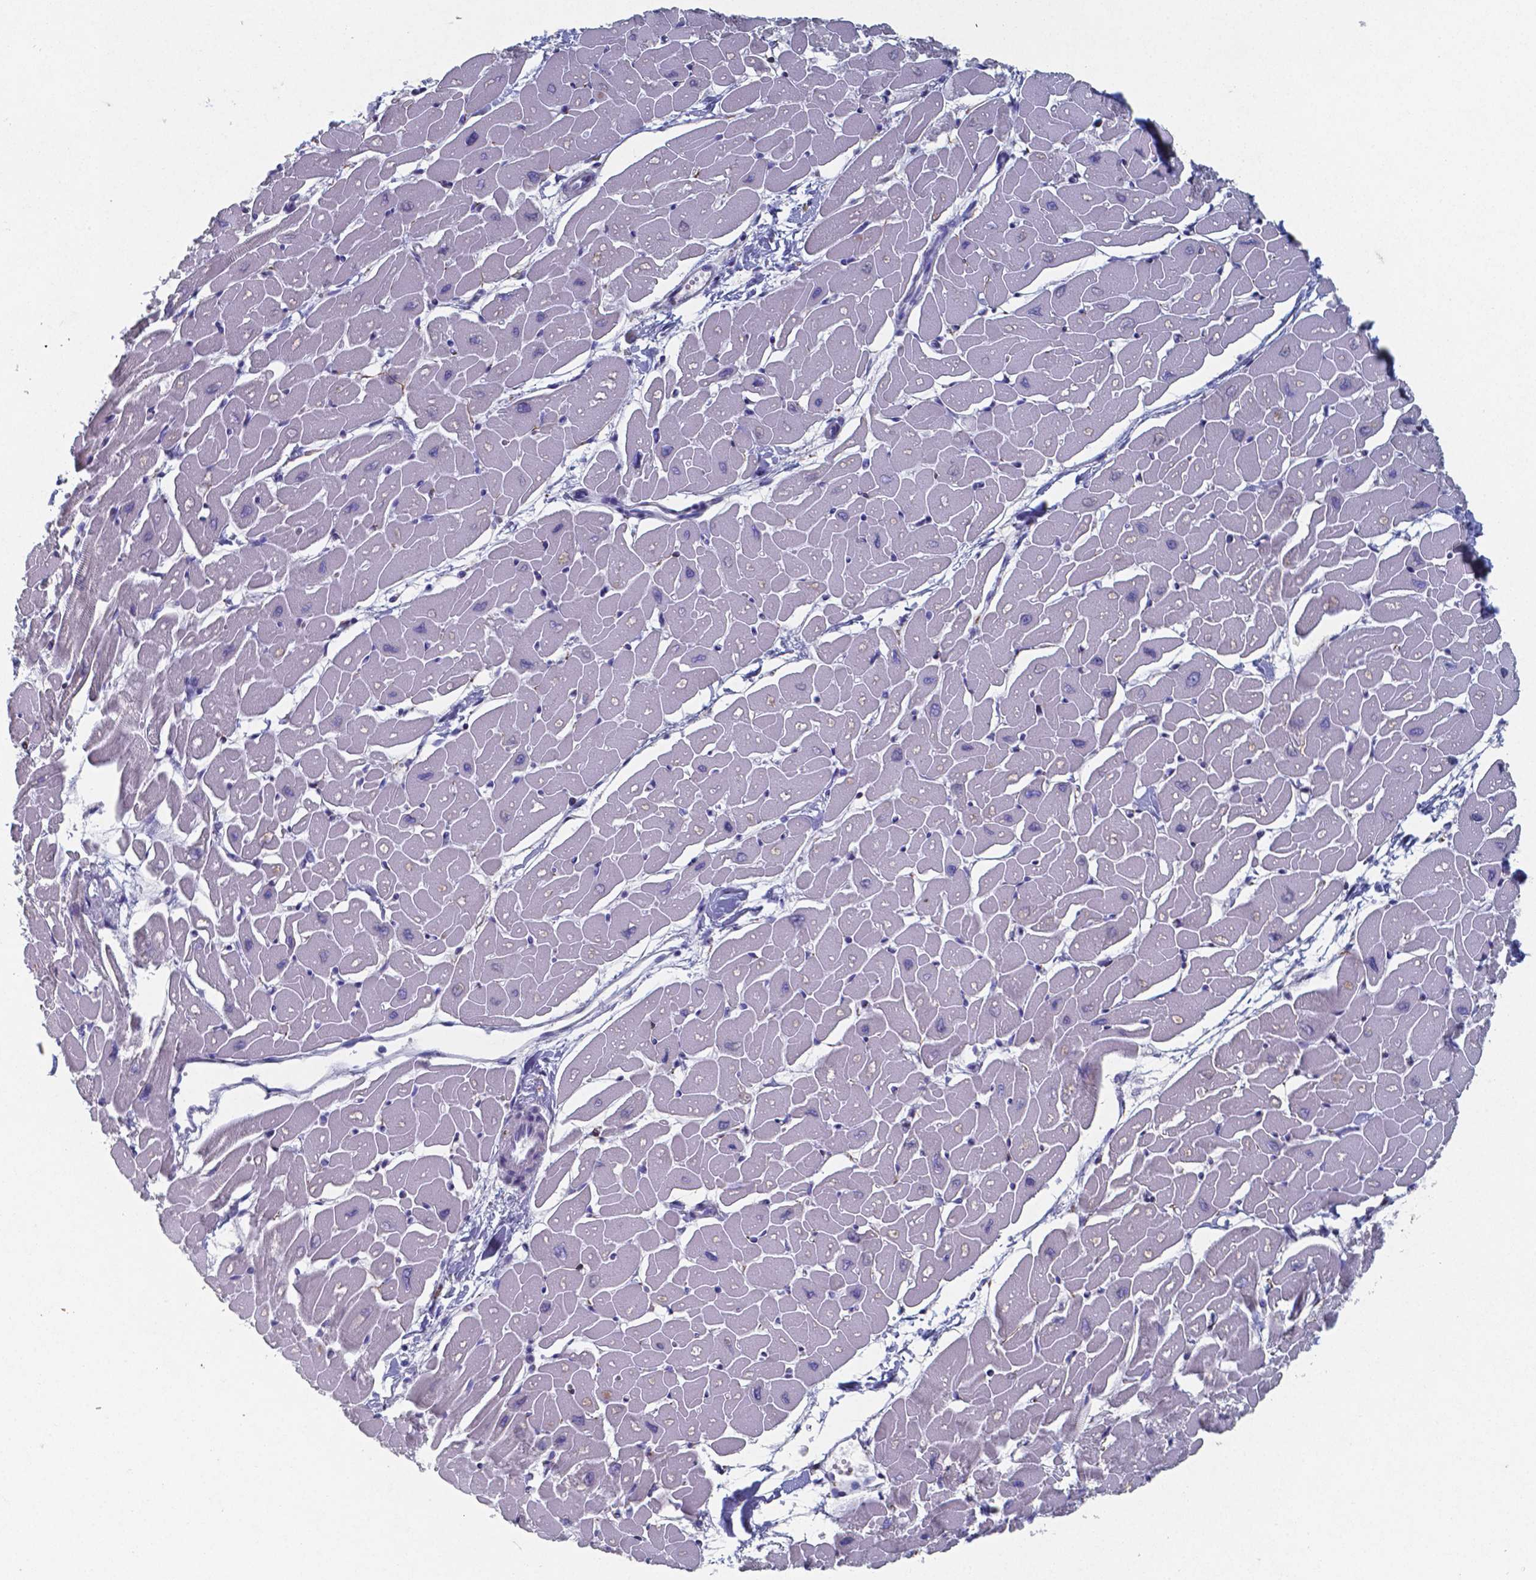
{"staining": {"intensity": "negative", "quantity": "none", "location": "none"}, "tissue": "heart muscle", "cell_type": "Cardiomyocytes", "image_type": "normal", "snomed": [{"axis": "morphology", "description": "Normal tissue, NOS"}, {"axis": "topography", "description": "Heart"}], "caption": "A histopathology image of human heart muscle is negative for staining in cardiomyocytes. (DAB IHC, high magnification).", "gene": "PLA2R1", "patient": {"sex": "male", "age": 57}}